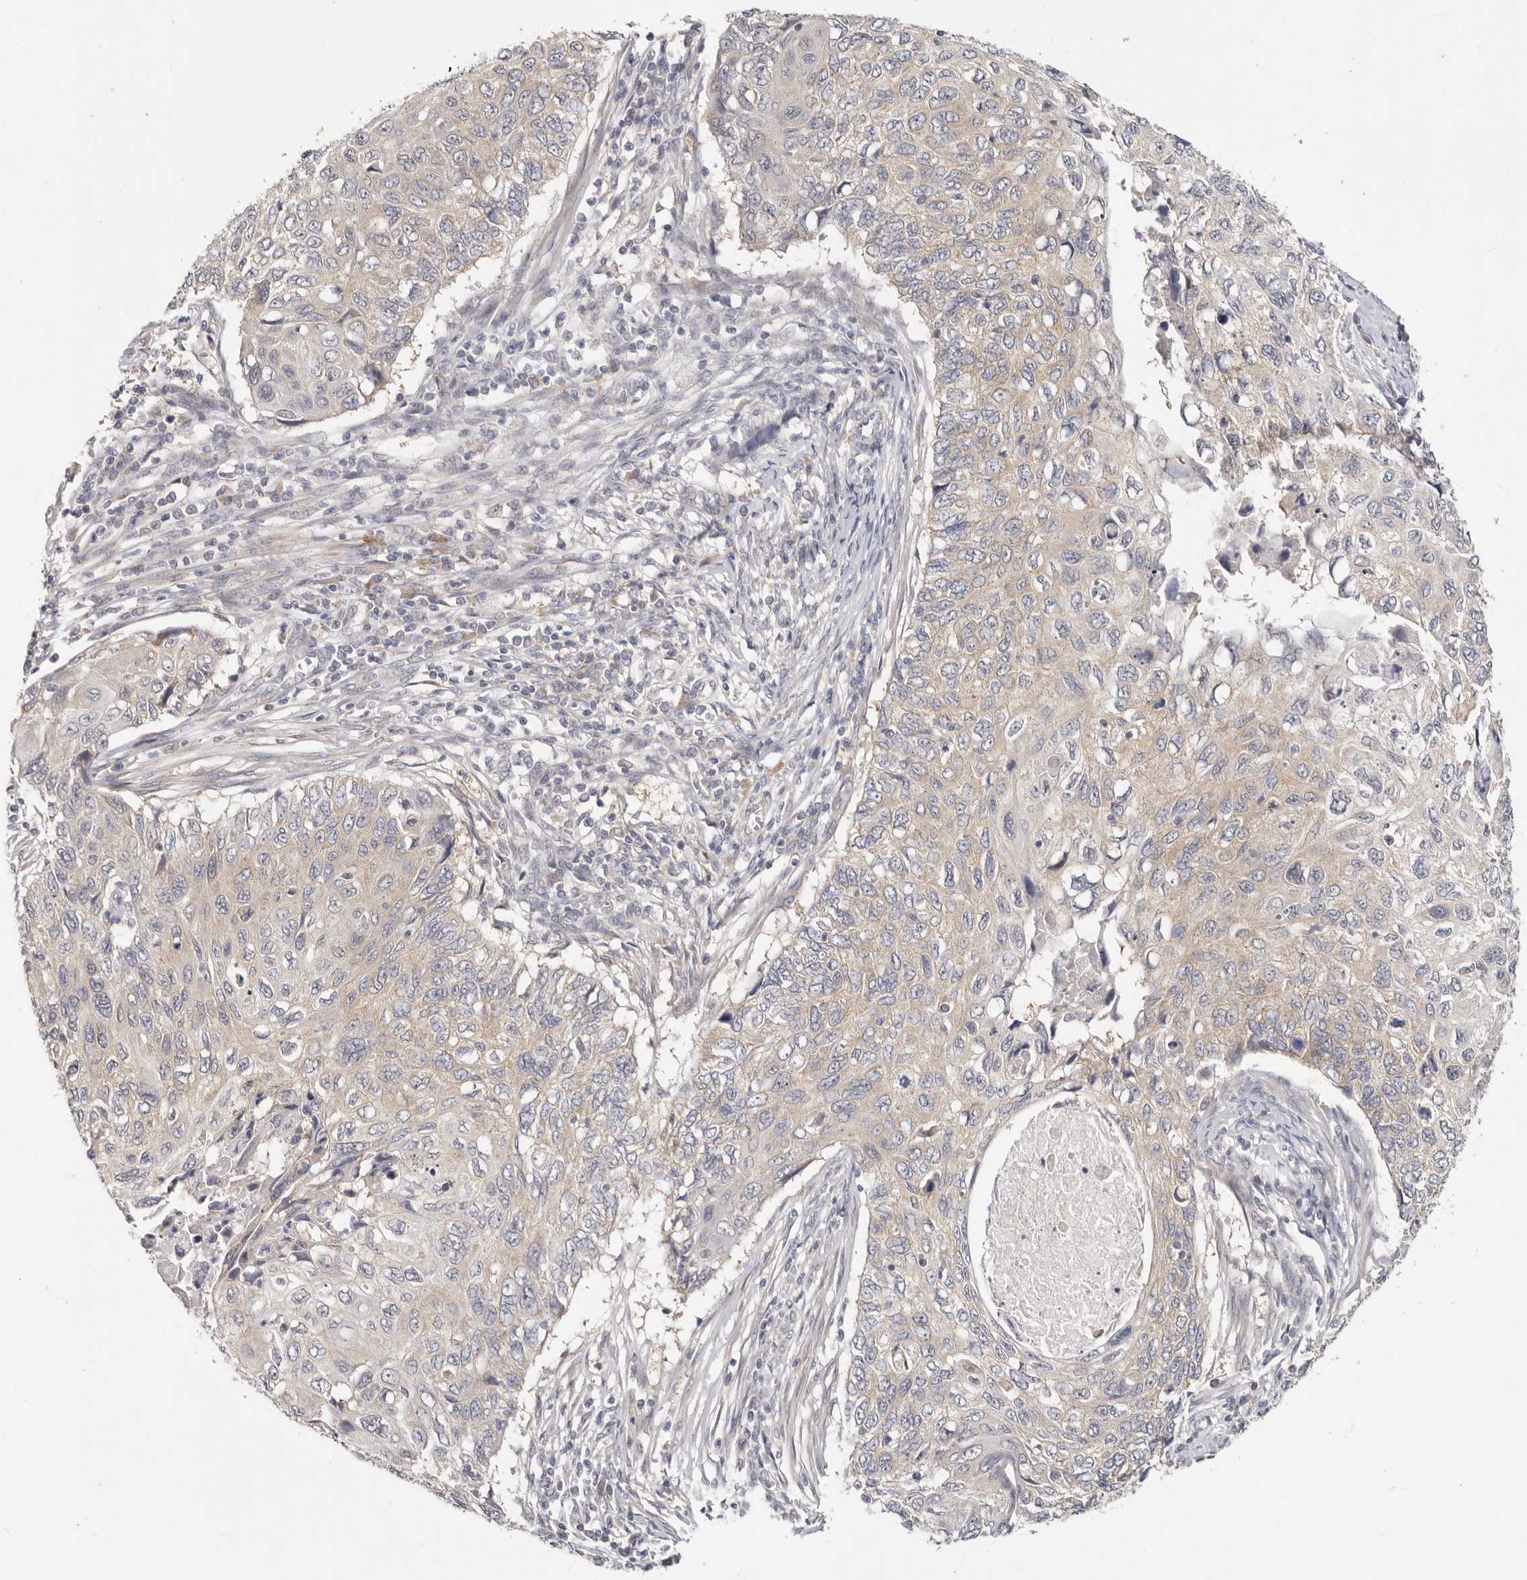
{"staining": {"intensity": "weak", "quantity": "<25%", "location": "cytoplasmic/membranous"}, "tissue": "cervical cancer", "cell_type": "Tumor cells", "image_type": "cancer", "snomed": [{"axis": "morphology", "description": "Squamous cell carcinoma, NOS"}, {"axis": "topography", "description": "Cervix"}], "caption": "High magnification brightfield microscopy of cervical cancer stained with DAB (brown) and counterstained with hematoxylin (blue): tumor cells show no significant staining.", "gene": "WDR77", "patient": {"sex": "female", "age": 70}}